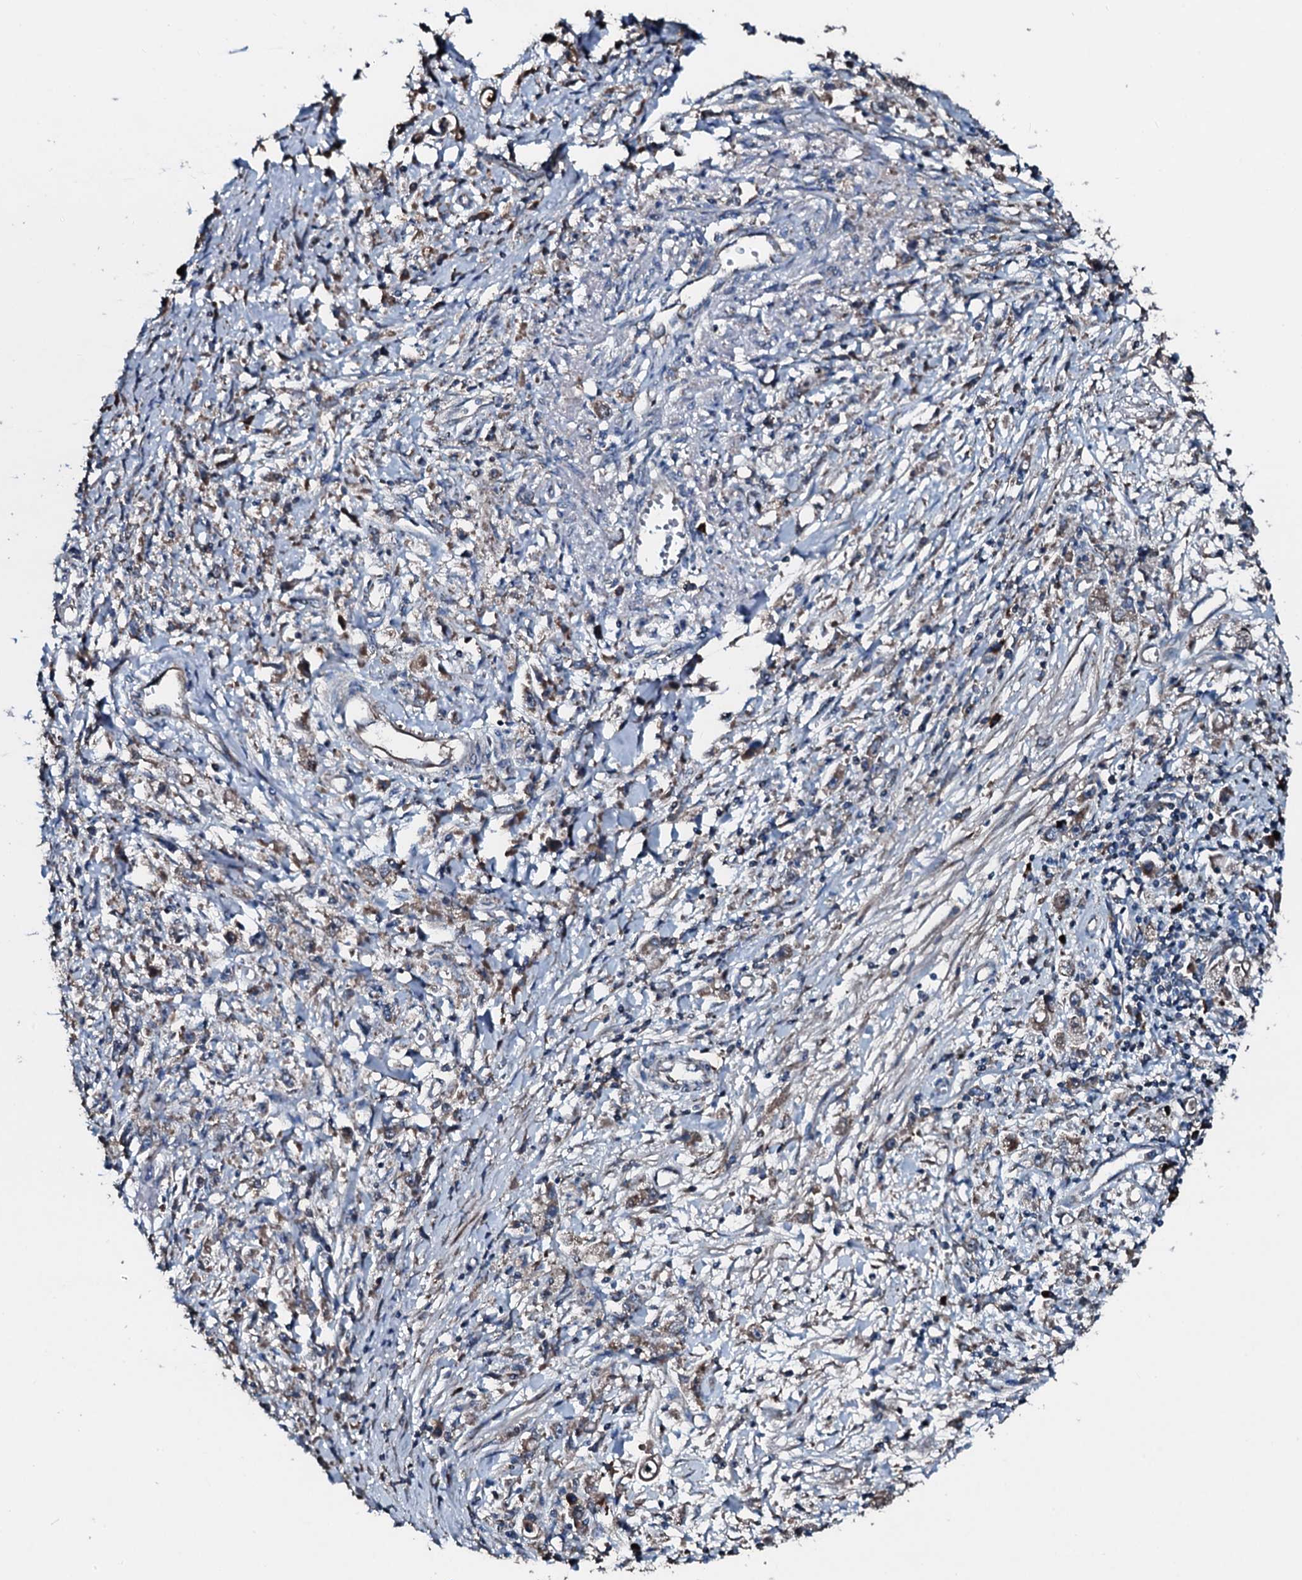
{"staining": {"intensity": "weak", "quantity": "<25%", "location": "cytoplasmic/membranous"}, "tissue": "stomach cancer", "cell_type": "Tumor cells", "image_type": "cancer", "snomed": [{"axis": "morphology", "description": "Adenocarcinoma, NOS"}, {"axis": "topography", "description": "Stomach"}], "caption": "Immunohistochemistry (IHC) image of human adenocarcinoma (stomach) stained for a protein (brown), which shows no positivity in tumor cells. (DAB (3,3'-diaminobenzidine) IHC visualized using brightfield microscopy, high magnification).", "gene": "ACSS3", "patient": {"sex": "female", "age": 59}}